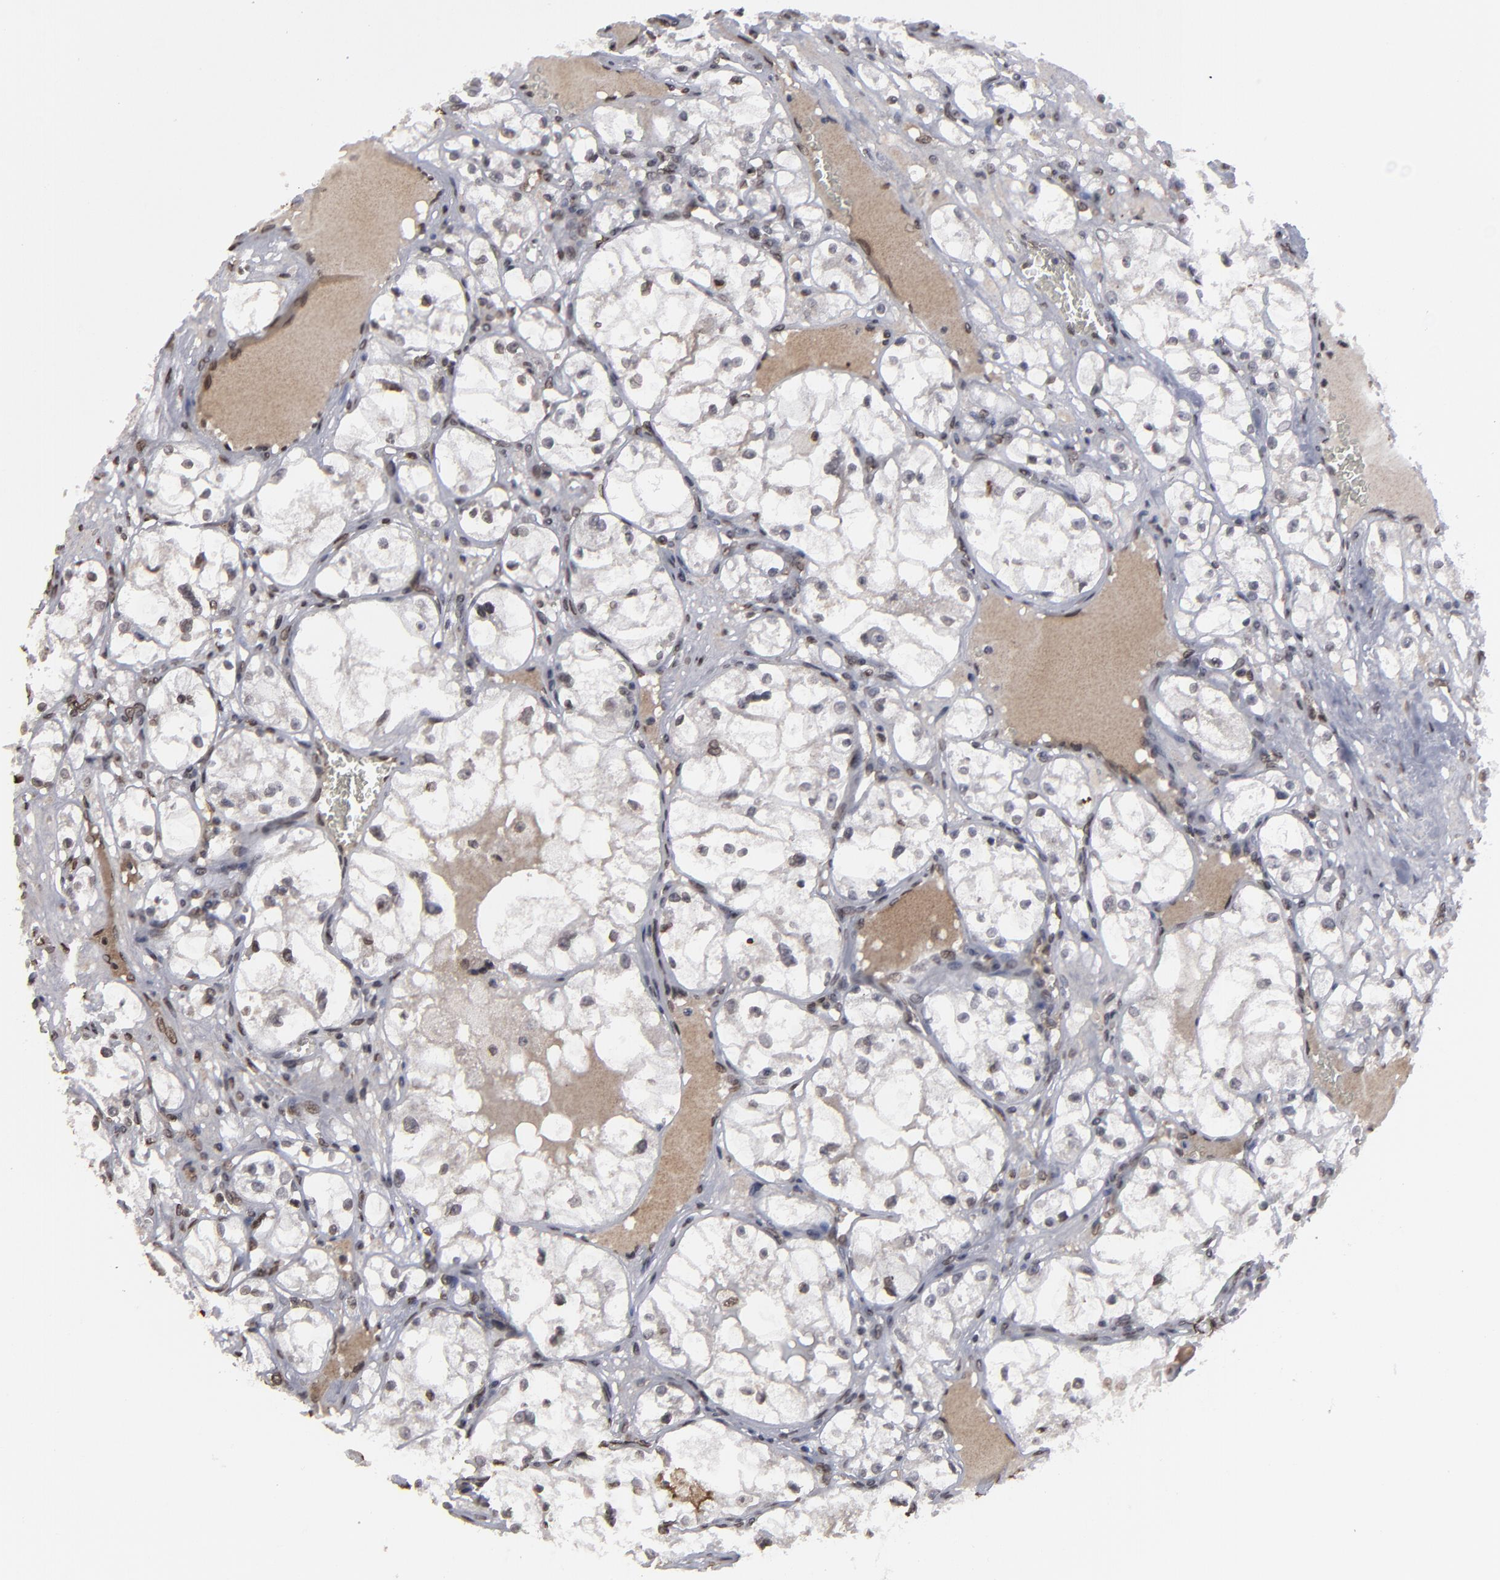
{"staining": {"intensity": "weak", "quantity": "<25%", "location": "nuclear"}, "tissue": "renal cancer", "cell_type": "Tumor cells", "image_type": "cancer", "snomed": [{"axis": "morphology", "description": "Adenocarcinoma, NOS"}, {"axis": "topography", "description": "Kidney"}], "caption": "Immunohistochemical staining of human renal cancer (adenocarcinoma) exhibits no significant positivity in tumor cells.", "gene": "BAZ1A", "patient": {"sex": "male", "age": 61}}